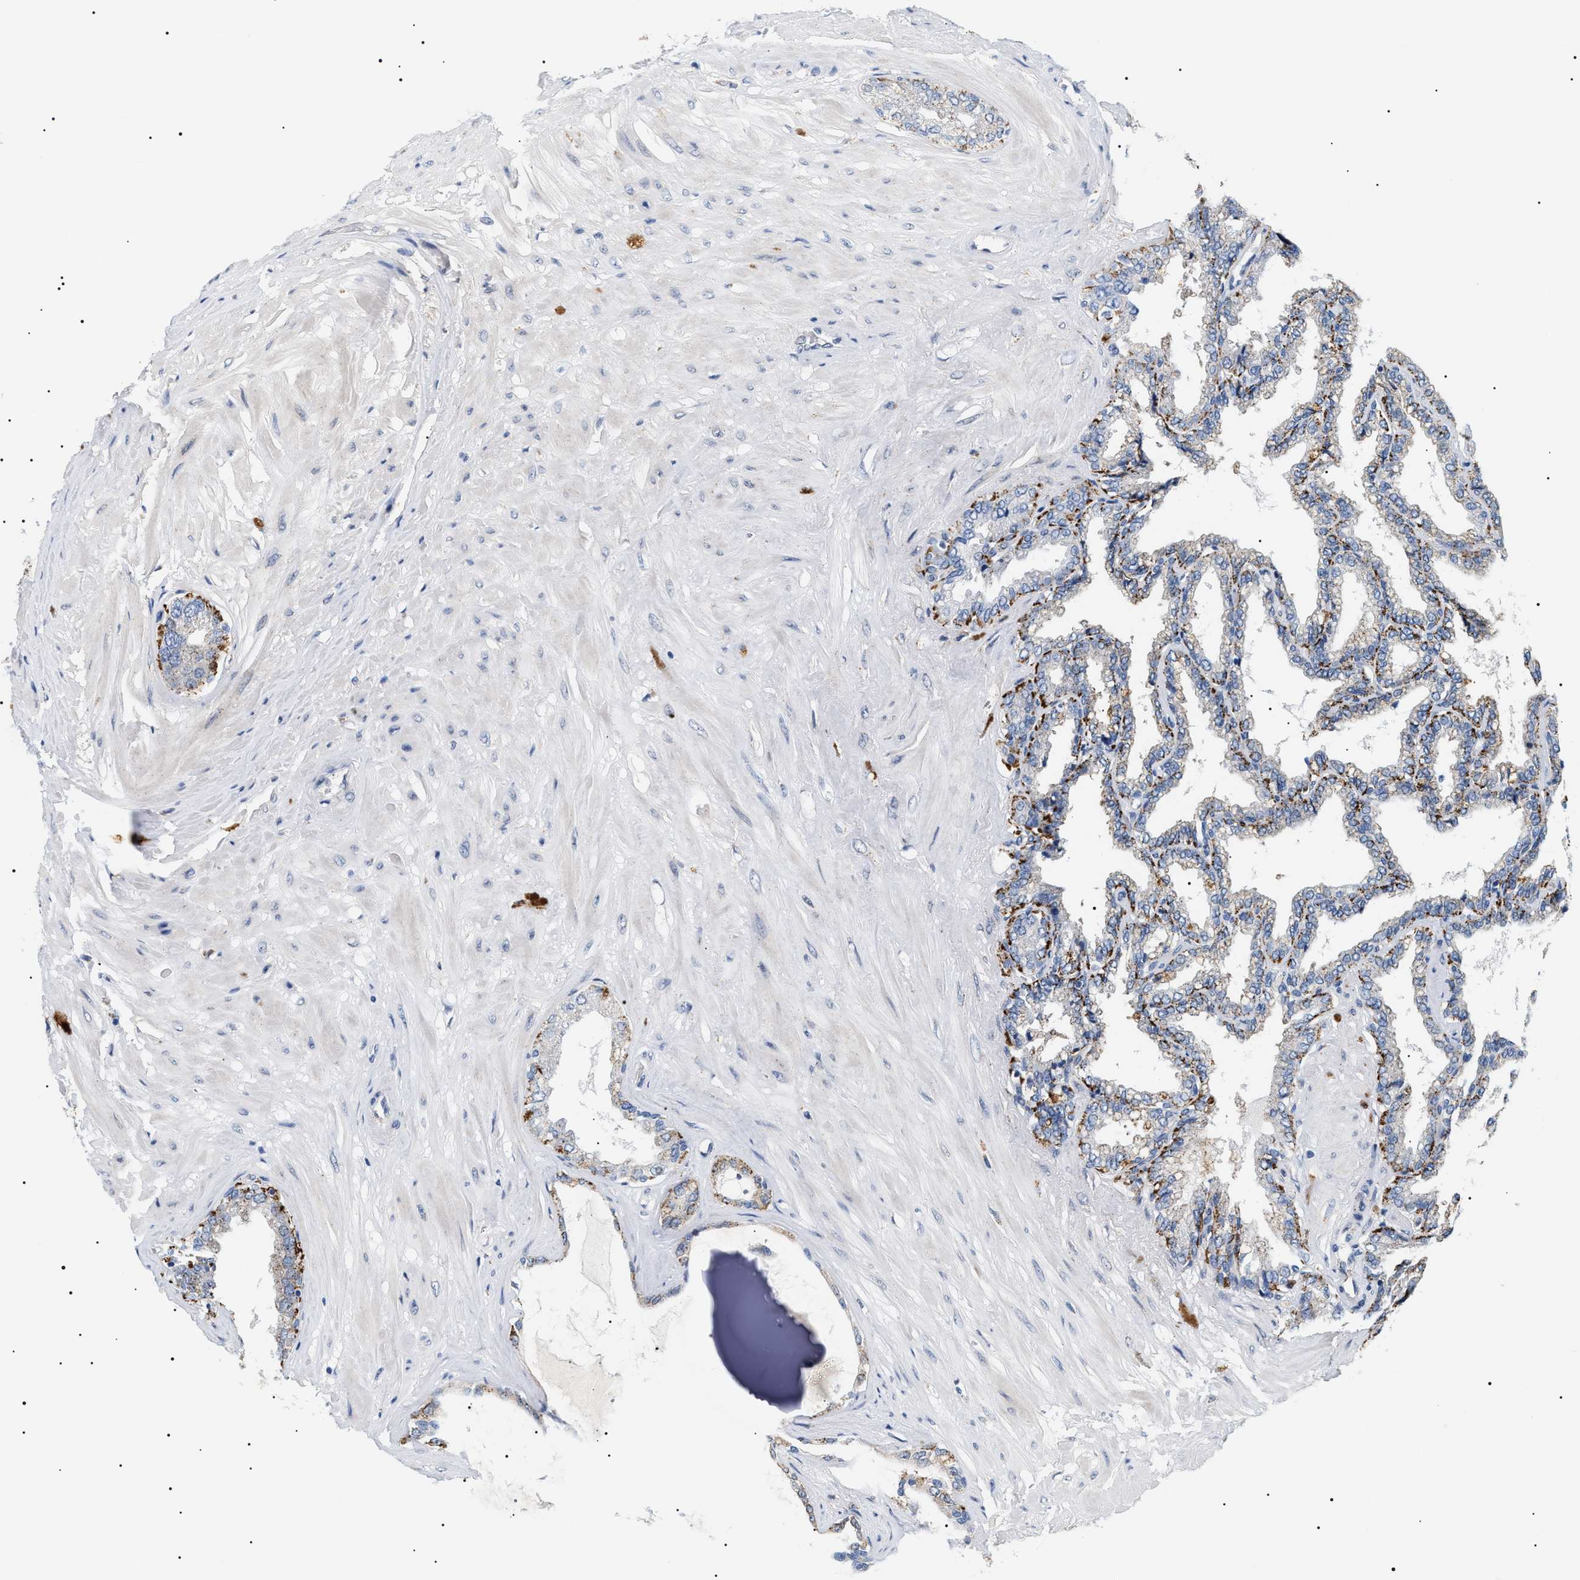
{"staining": {"intensity": "moderate", "quantity": "25%-75%", "location": "cytoplasmic/membranous"}, "tissue": "seminal vesicle", "cell_type": "Glandular cells", "image_type": "normal", "snomed": [{"axis": "morphology", "description": "Normal tissue, NOS"}, {"axis": "topography", "description": "Seminal veicle"}], "caption": "Protein staining of normal seminal vesicle displays moderate cytoplasmic/membranous staining in approximately 25%-75% of glandular cells.", "gene": "HSD17B11", "patient": {"sex": "male", "age": 46}}